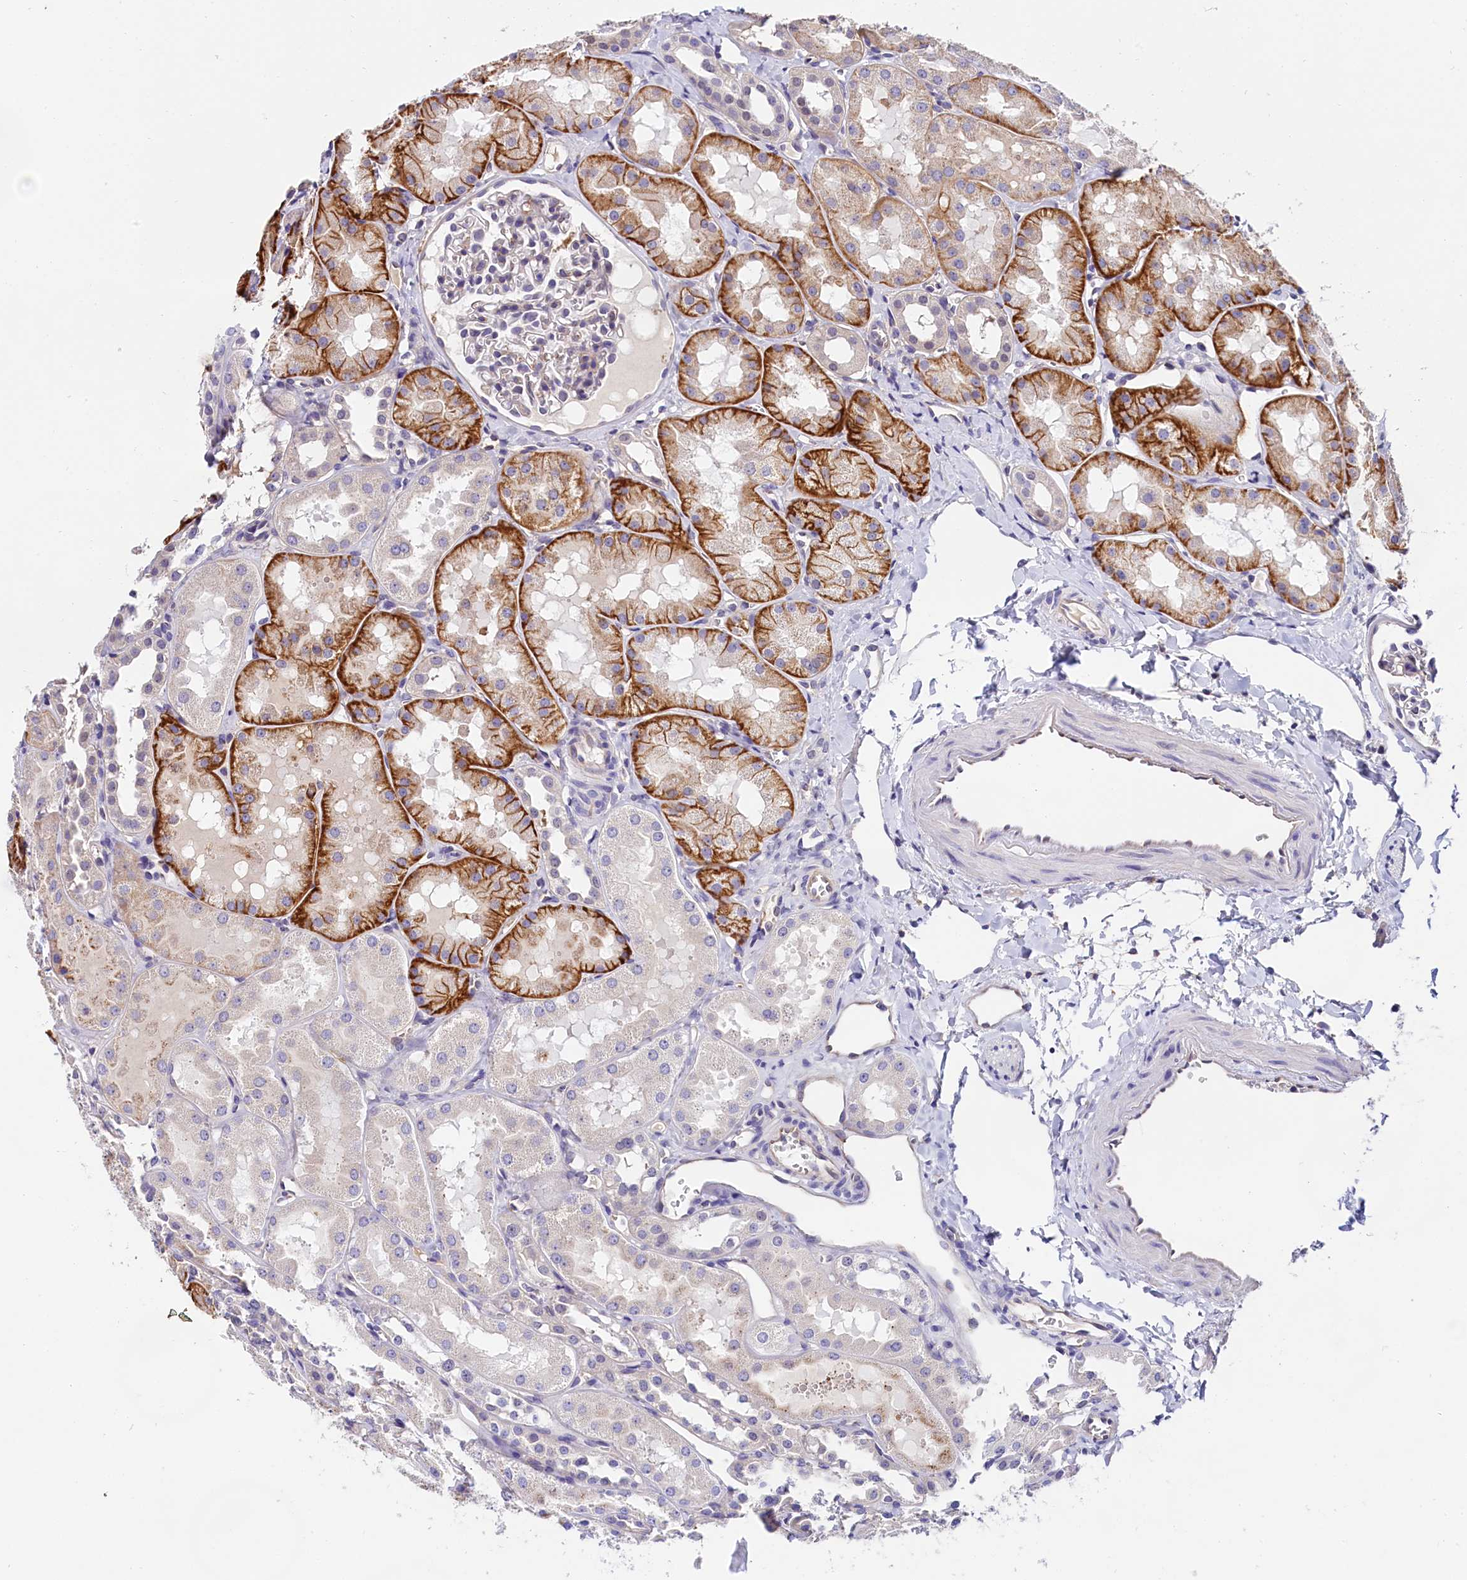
{"staining": {"intensity": "negative", "quantity": "none", "location": "none"}, "tissue": "kidney", "cell_type": "Cells in glomeruli", "image_type": "normal", "snomed": [{"axis": "morphology", "description": "Normal tissue, NOS"}, {"axis": "topography", "description": "Kidney"}, {"axis": "topography", "description": "Urinary bladder"}], "caption": "The image demonstrates no staining of cells in glomeruli in unremarkable kidney. (DAB (3,3'-diaminobenzidine) immunohistochemistry (IHC) with hematoxylin counter stain).", "gene": "OAS3", "patient": {"sex": "male", "age": 16}}